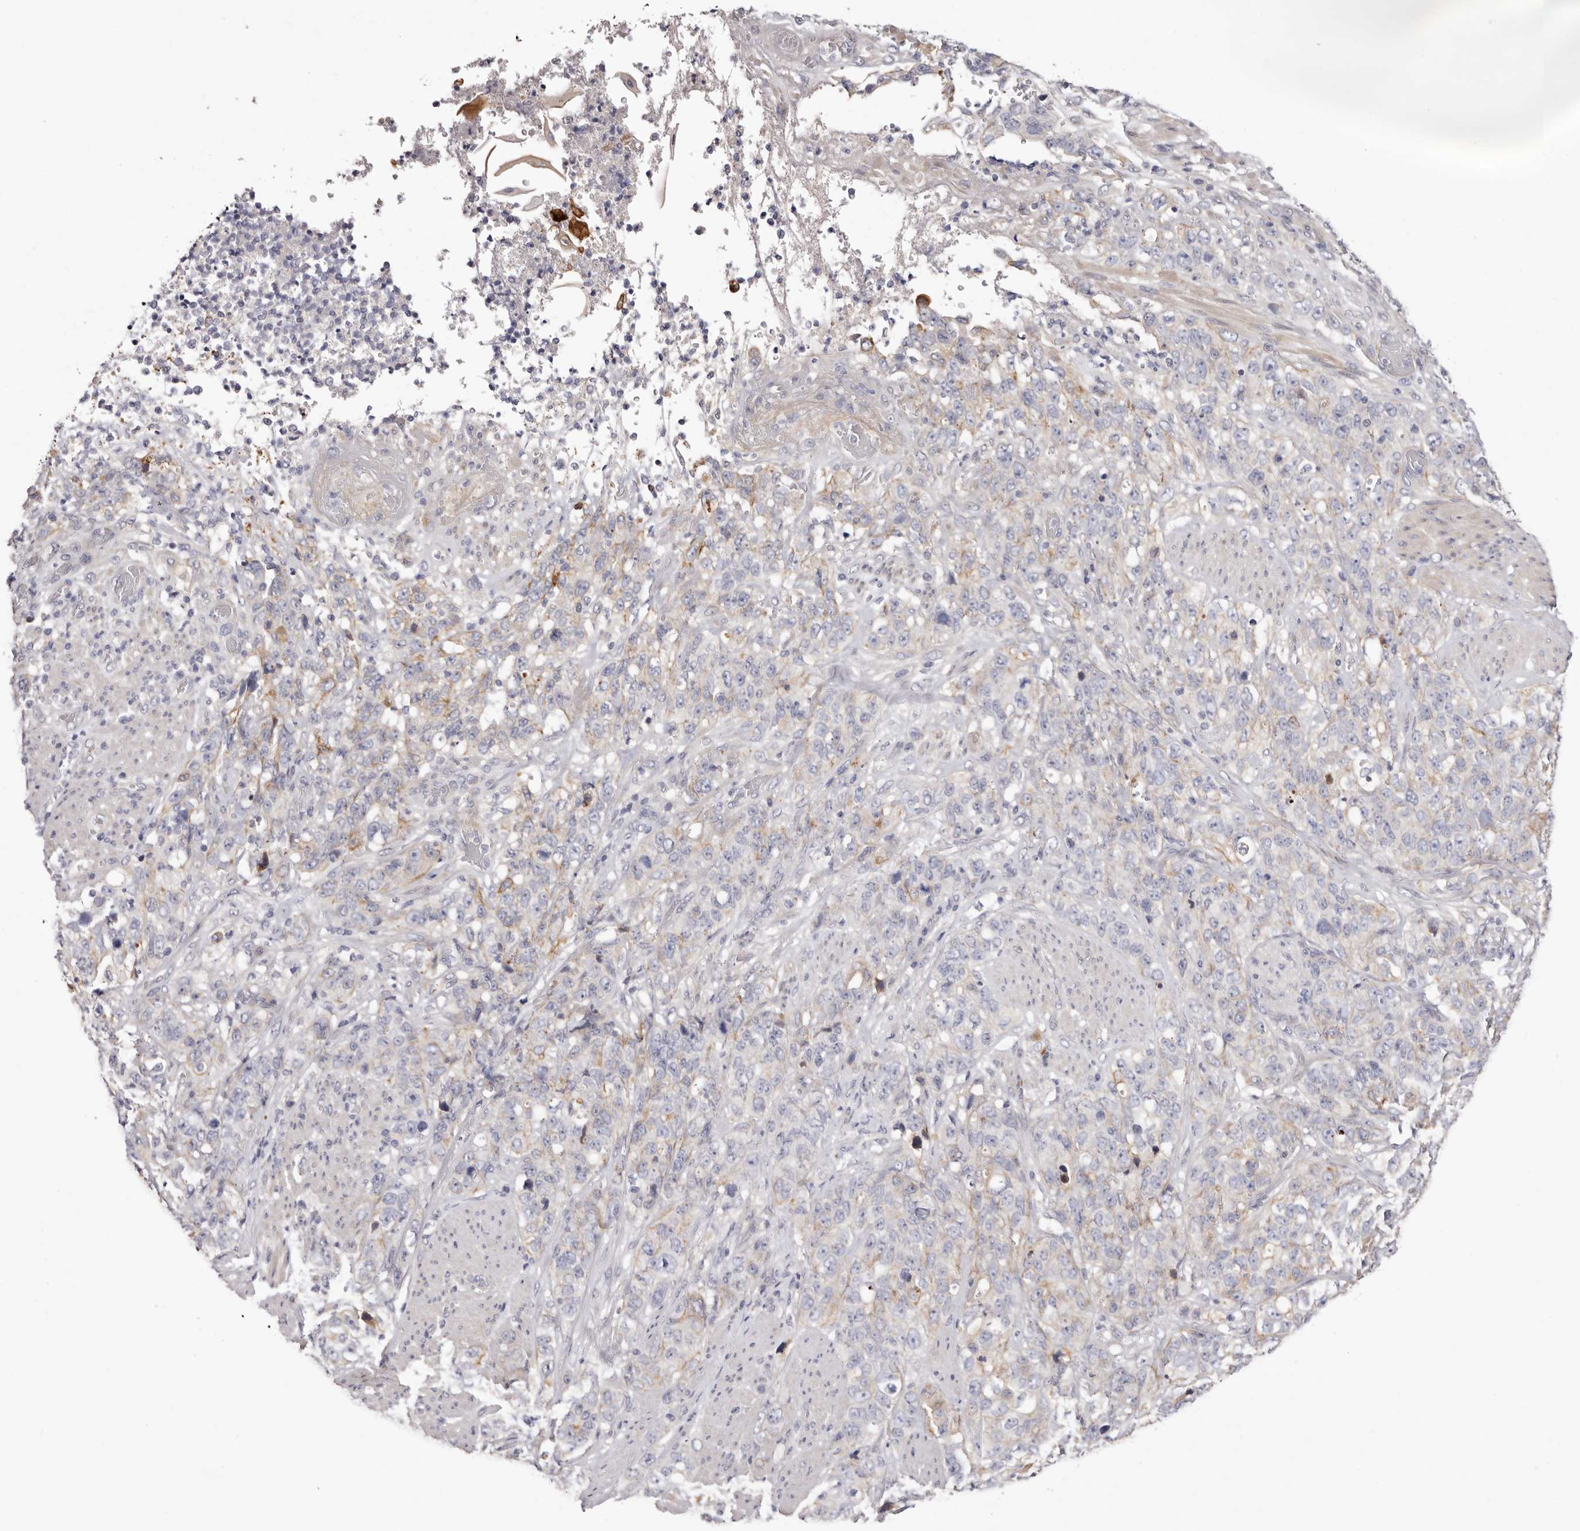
{"staining": {"intensity": "weak", "quantity": "25%-75%", "location": "cytoplasmic/membranous"}, "tissue": "stomach cancer", "cell_type": "Tumor cells", "image_type": "cancer", "snomed": [{"axis": "morphology", "description": "Adenocarcinoma, NOS"}, {"axis": "topography", "description": "Stomach"}], "caption": "Brown immunohistochemical staining in human stomach adenocarcinoma displays weak cytoplasmic/membranous expression in approximately 25%-75% of tumor cells.", "gene": "STK16", "patient": {"sex": "male", "age": 48}}